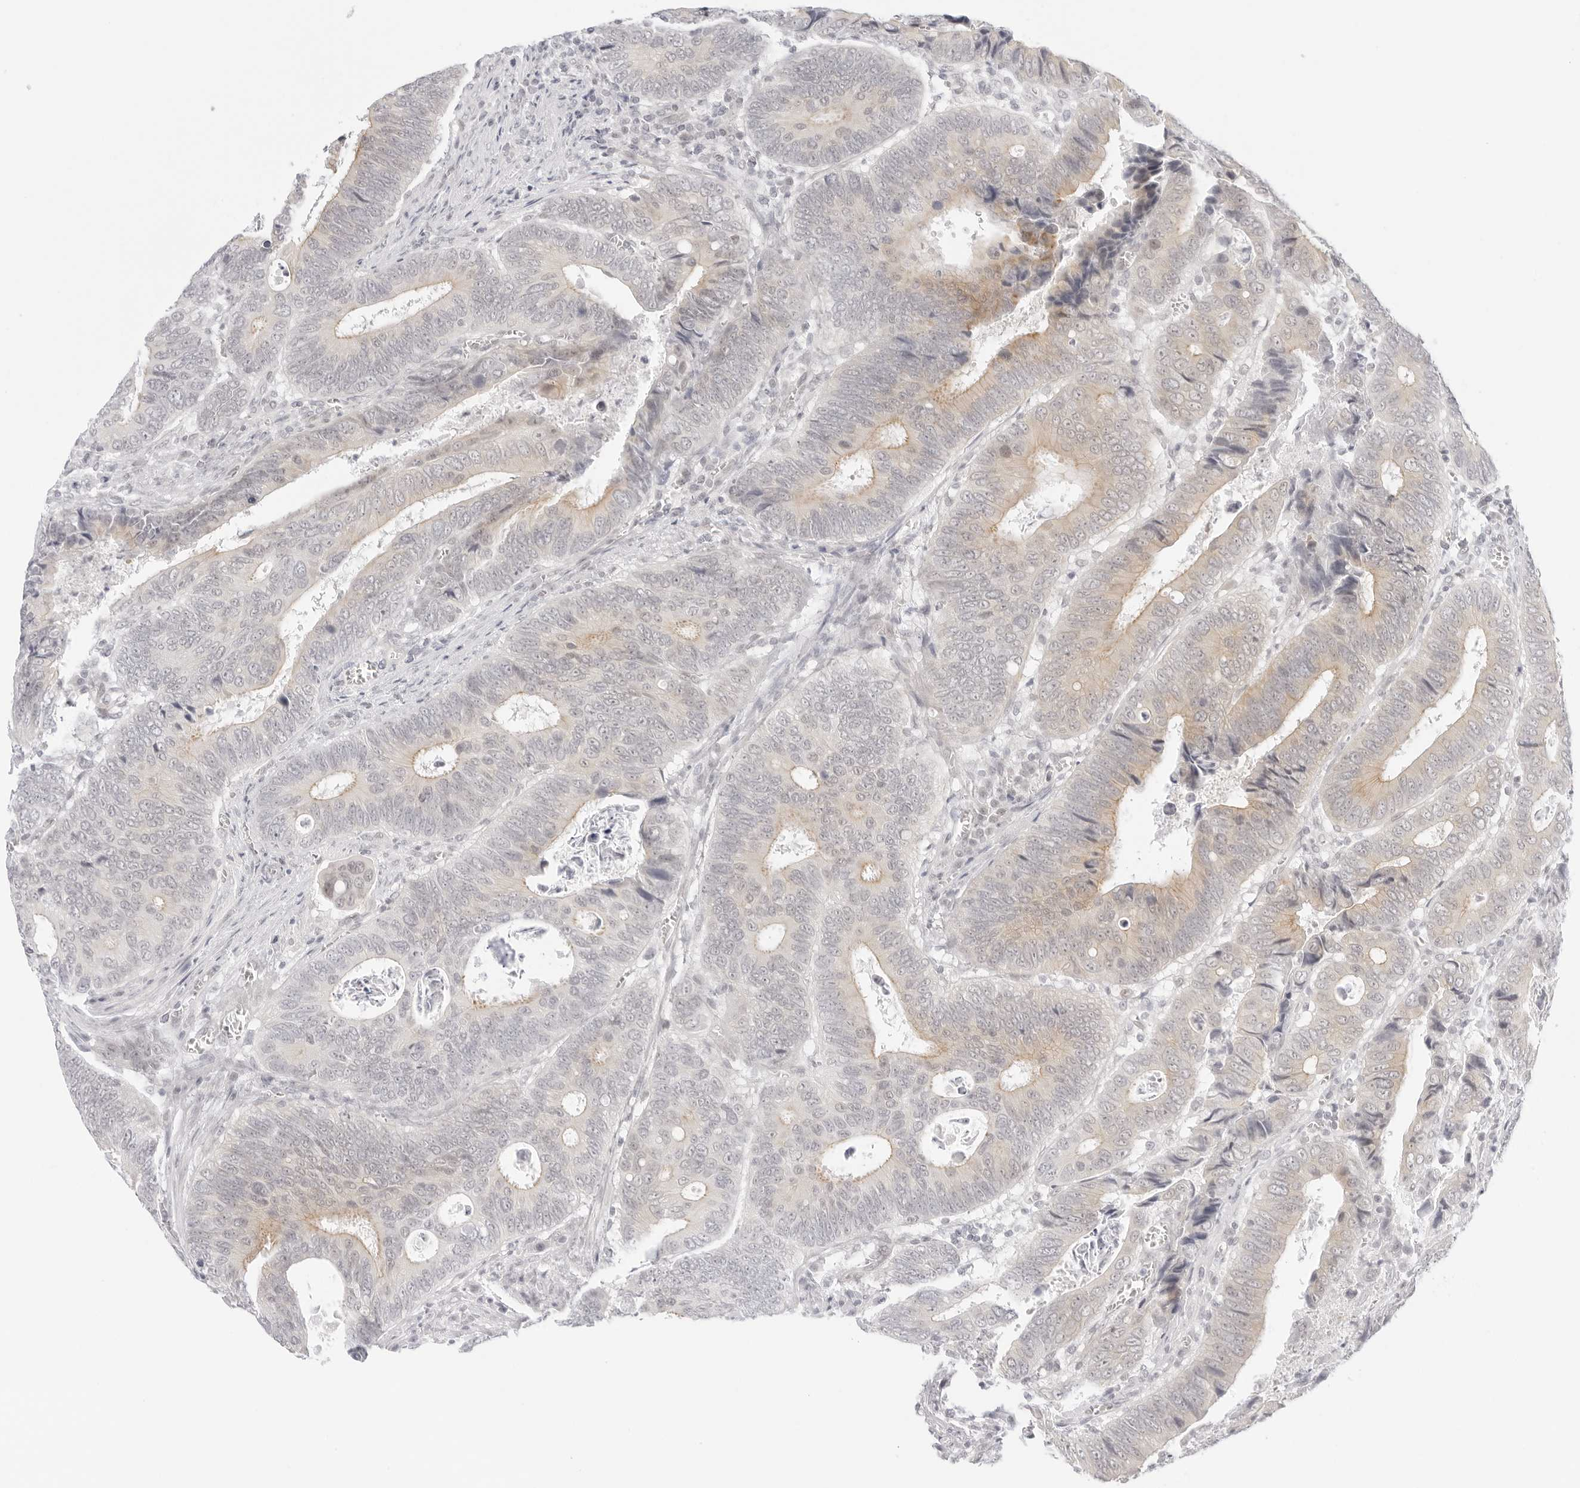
{"staining": {"intensity": "weak", "quantity": "<25%", "location": "cytoplasmic/membranous"}, "tissue": "colorectal cancer", "cell_type": "Tumor cells", "image_type": "cancer", "snomed": [{"axis": "morphology", "description": "Adenocarcinoma, NOS"}, {"axis": "topography", "description": "Colon"}], "caption": "Tumor cells show no significant protein staining in adenocarcinoma (colorectal).", "gene": "MED18", "patient": {"sex": "male", "age": 72}}